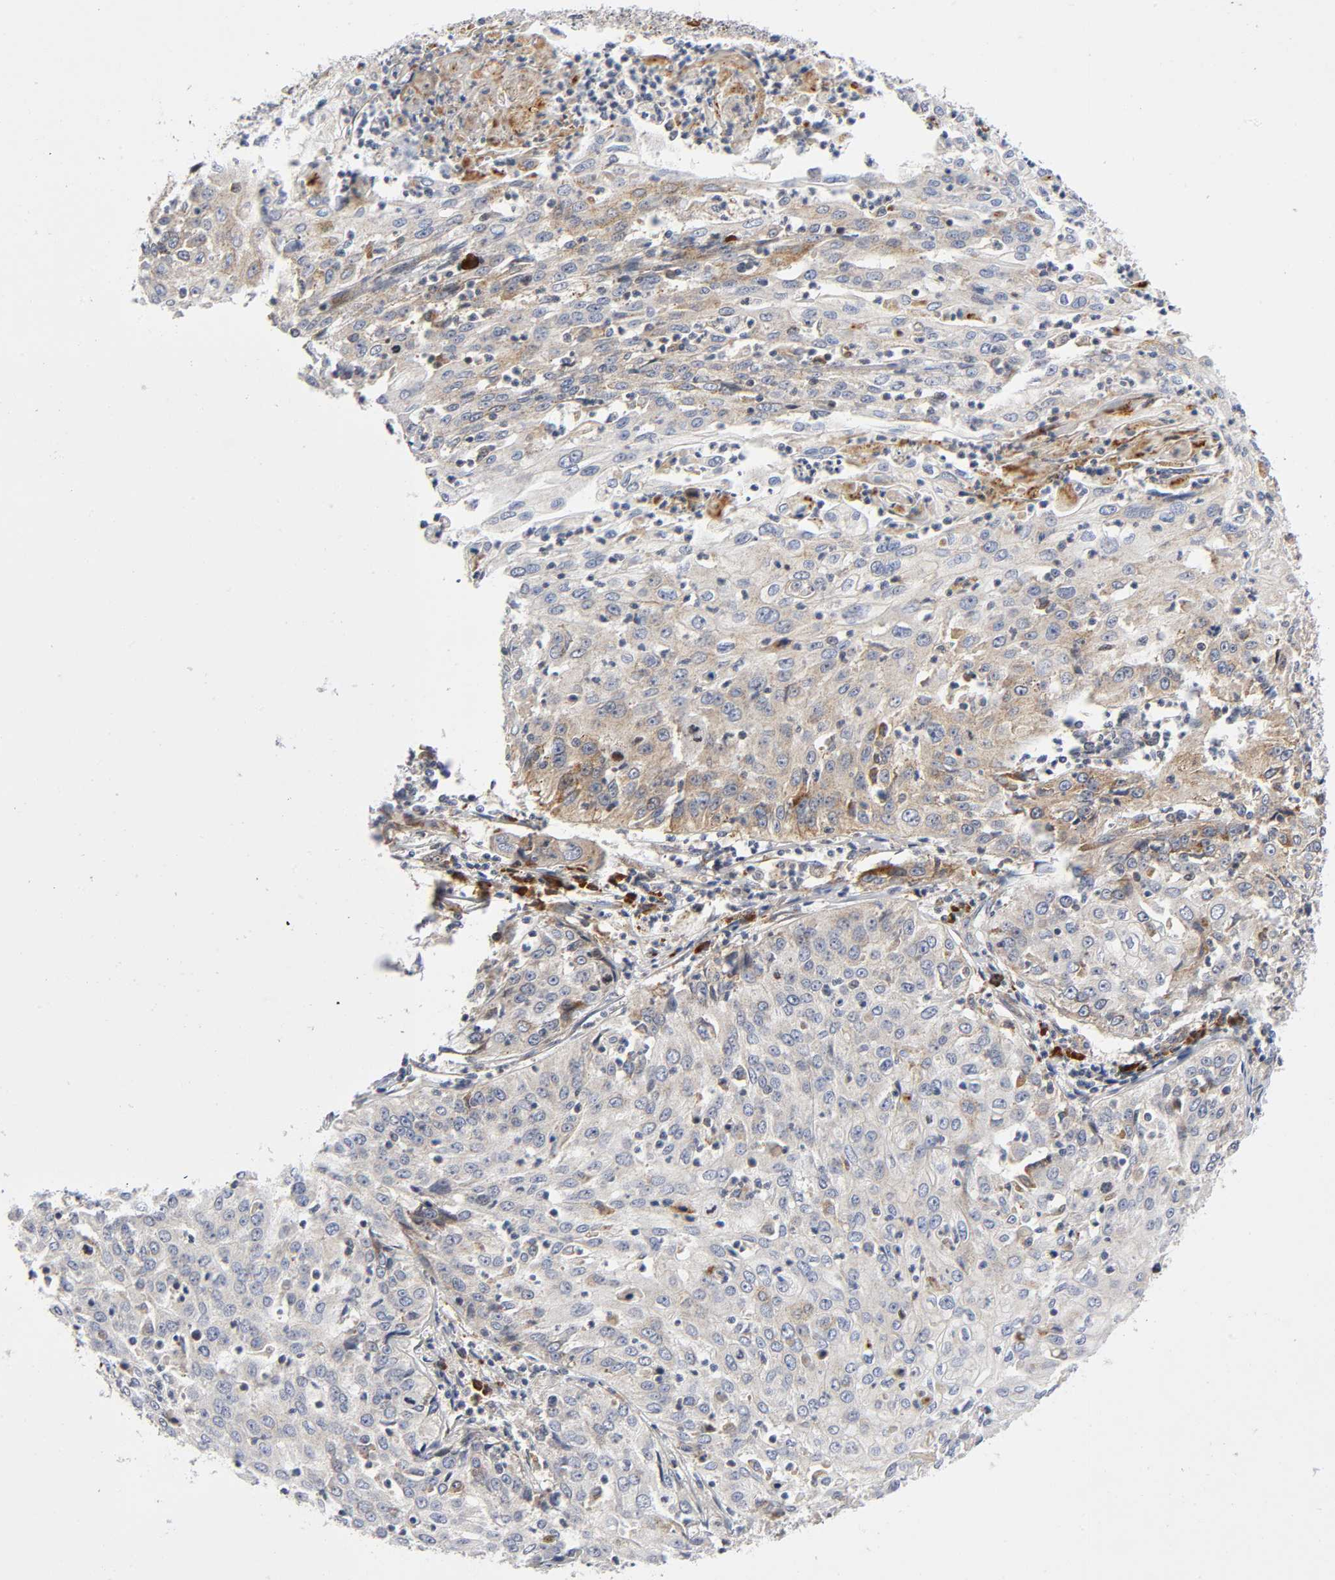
{"staining": {"intensity": "moderate", "quantity": "25%-75%", "location": "cytoplasmic/membranous"}, "tissue": "cervical cancer", "cell_type": "Tumor cells", "image_type": "cancer", "snomed": [{"axis": "morphology", "description": "Squamous cell carcinoma, NOS"}, {"axis": "topography", "description": "Cervix"}], "caption": "Cervical cancer (squamous cell carcinoma) stained with a brown dye reveals moderate cytoplasmic/membranous positive positivity in approximately 25%-75% of tumor cells.", "gene": "EIF5", "patient": {"sex": "female", "age": 39}}